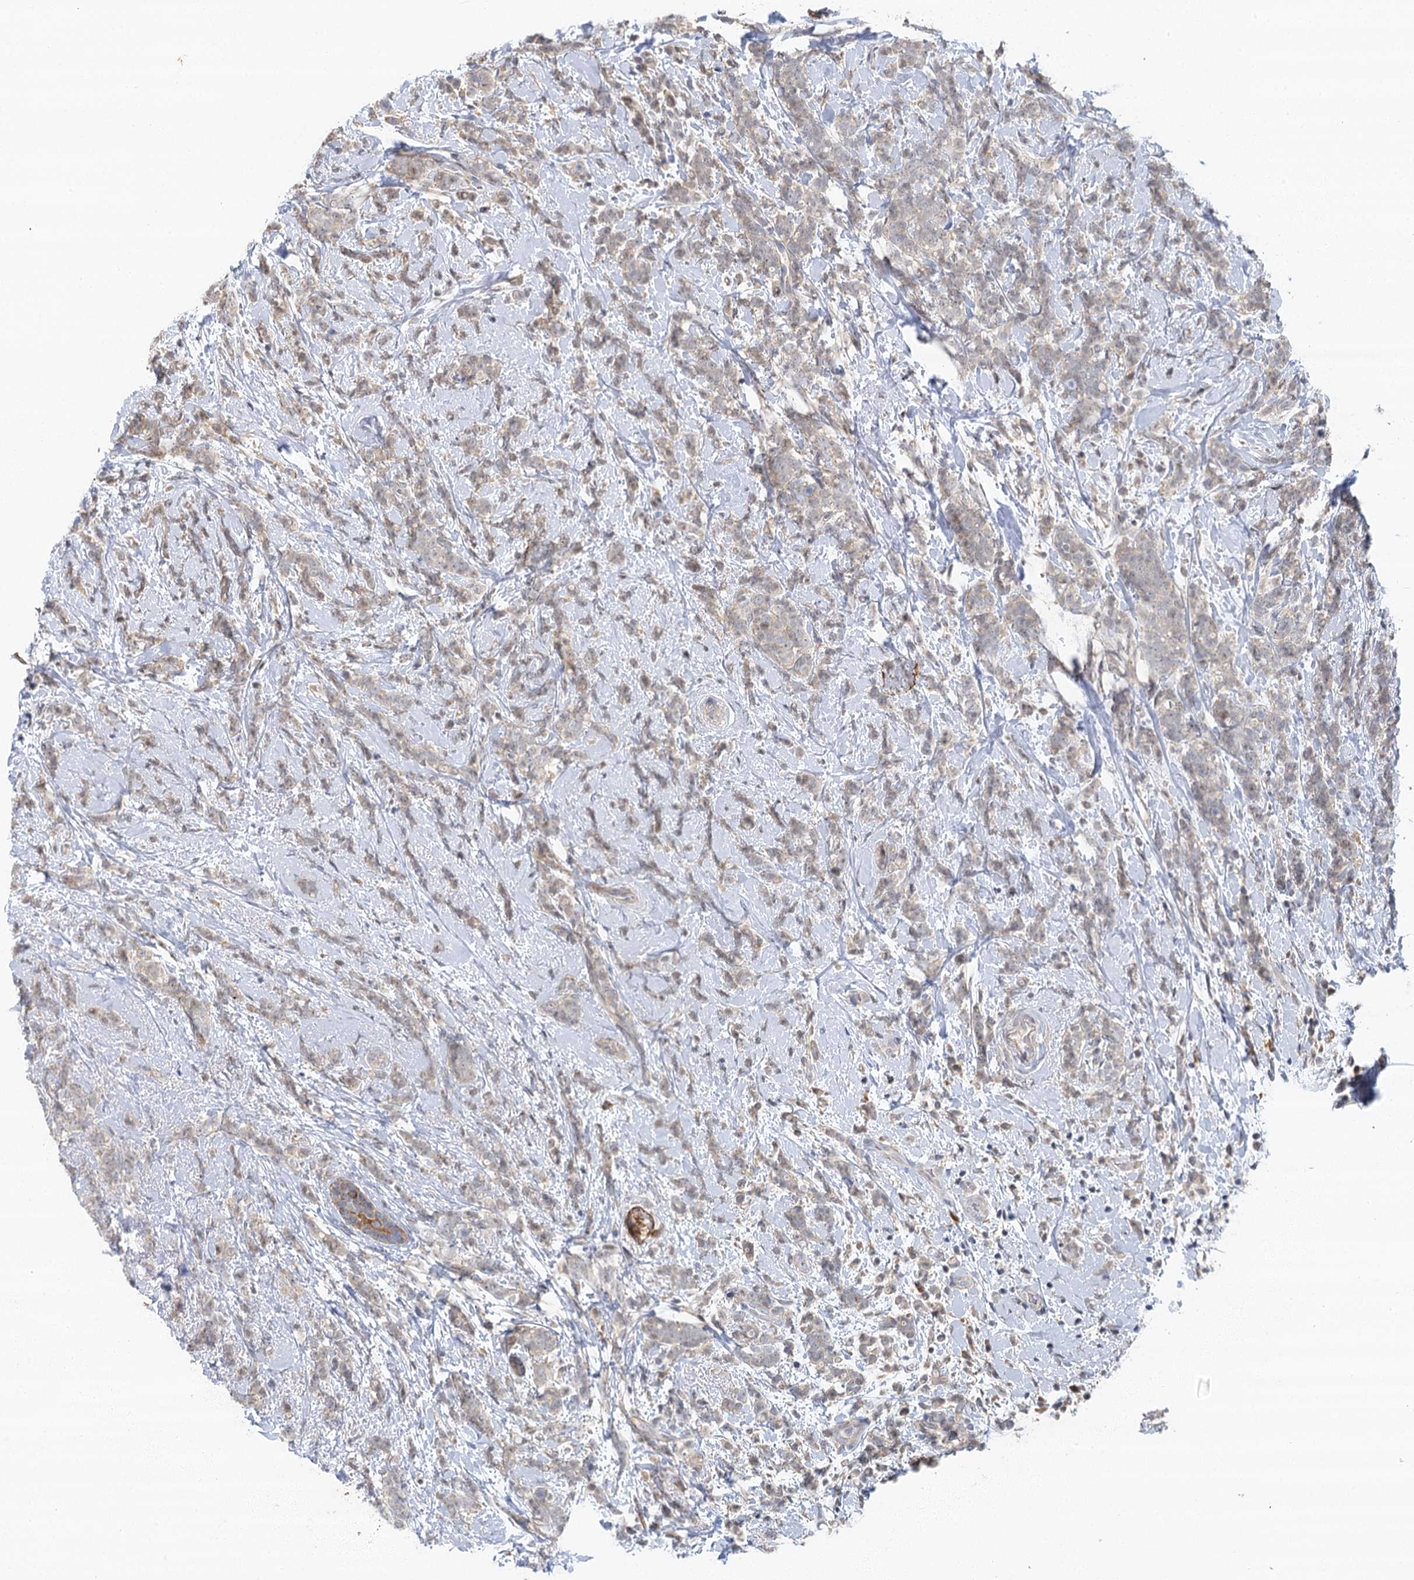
{"staining": {"intensity": "negative", "quantity": "none", "location": "none"}, "tissue": "breast cancer", "cell_type": "Tumor cells", "image_type": "cancer", "snomed": [{"axis": "morphology", "description": "Lobular carcinoma"}, {"axis": "topography", "description": "Breast"}], "caption": "Immunohistochemical staining of breast cancer shows no significant staining in tumor cells.", "gene": "IL11RA", "patient": {"sex": "female", "age": 58}}